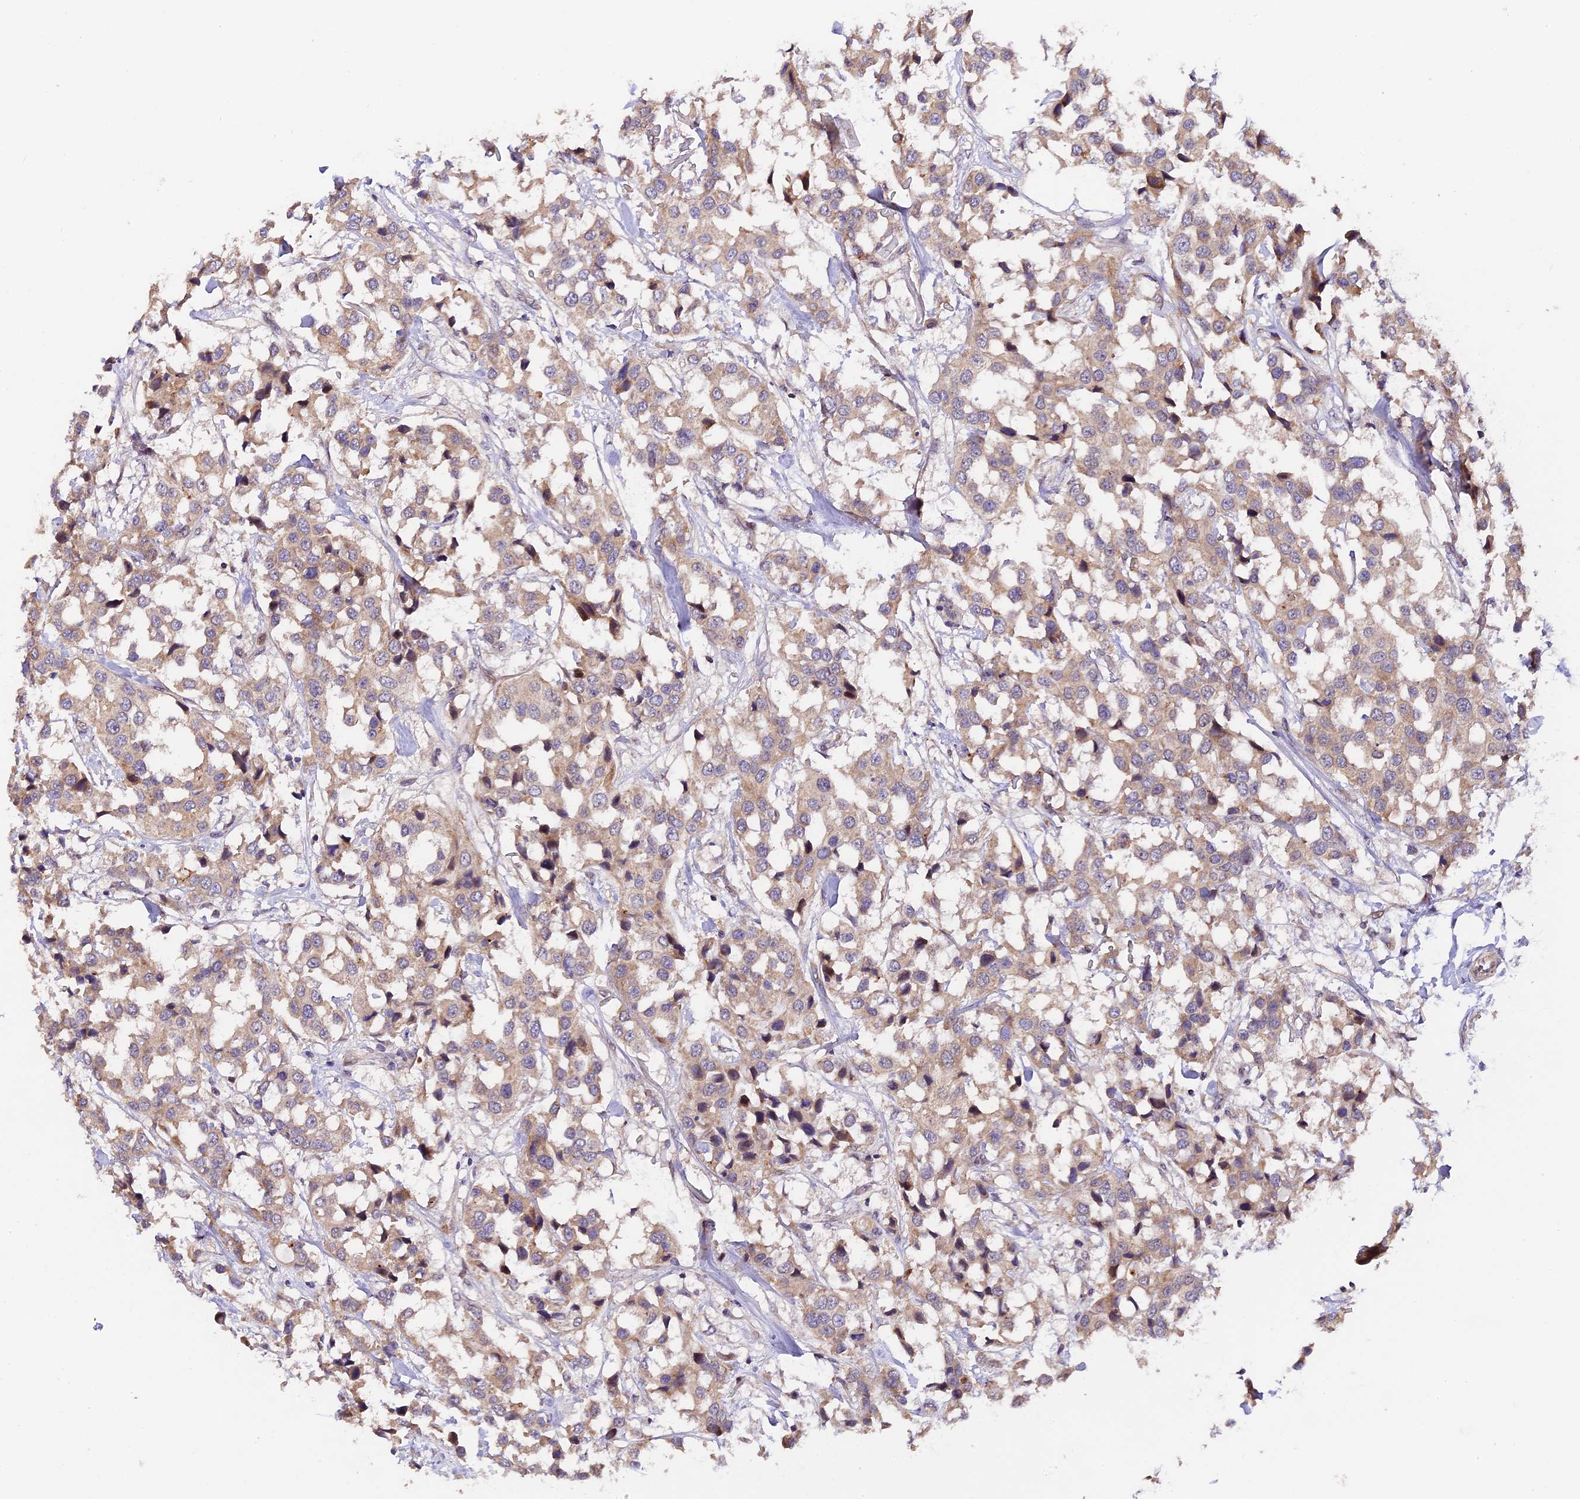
{"staining": {"intensity": "weak", "quantity": "25%-75%", "location": "cytoplasmic/membranous"}, "tissue": "breast cancer", "cell_type": "Tumor cells", "image_type": "cancer", "snomed": [{"axis": "morphology", "description": "Duct carcinoma"}, {"axis": "topography", "description": "Breast"}], "caption": "Immunohistochemical staining of infiltrating ductal carcinoma (breast) reveals low levels of weak cytoplasmic/membranous positivity in about 25%-75% of tumor cells. The staining was performed using DAB to visualize the protein expression in brown, while the nuclei were stained in blue with hematoxylin (Magnification: 20x).", "gene": "TRMT1", "patient": {"sex": "female", "age": 80}}